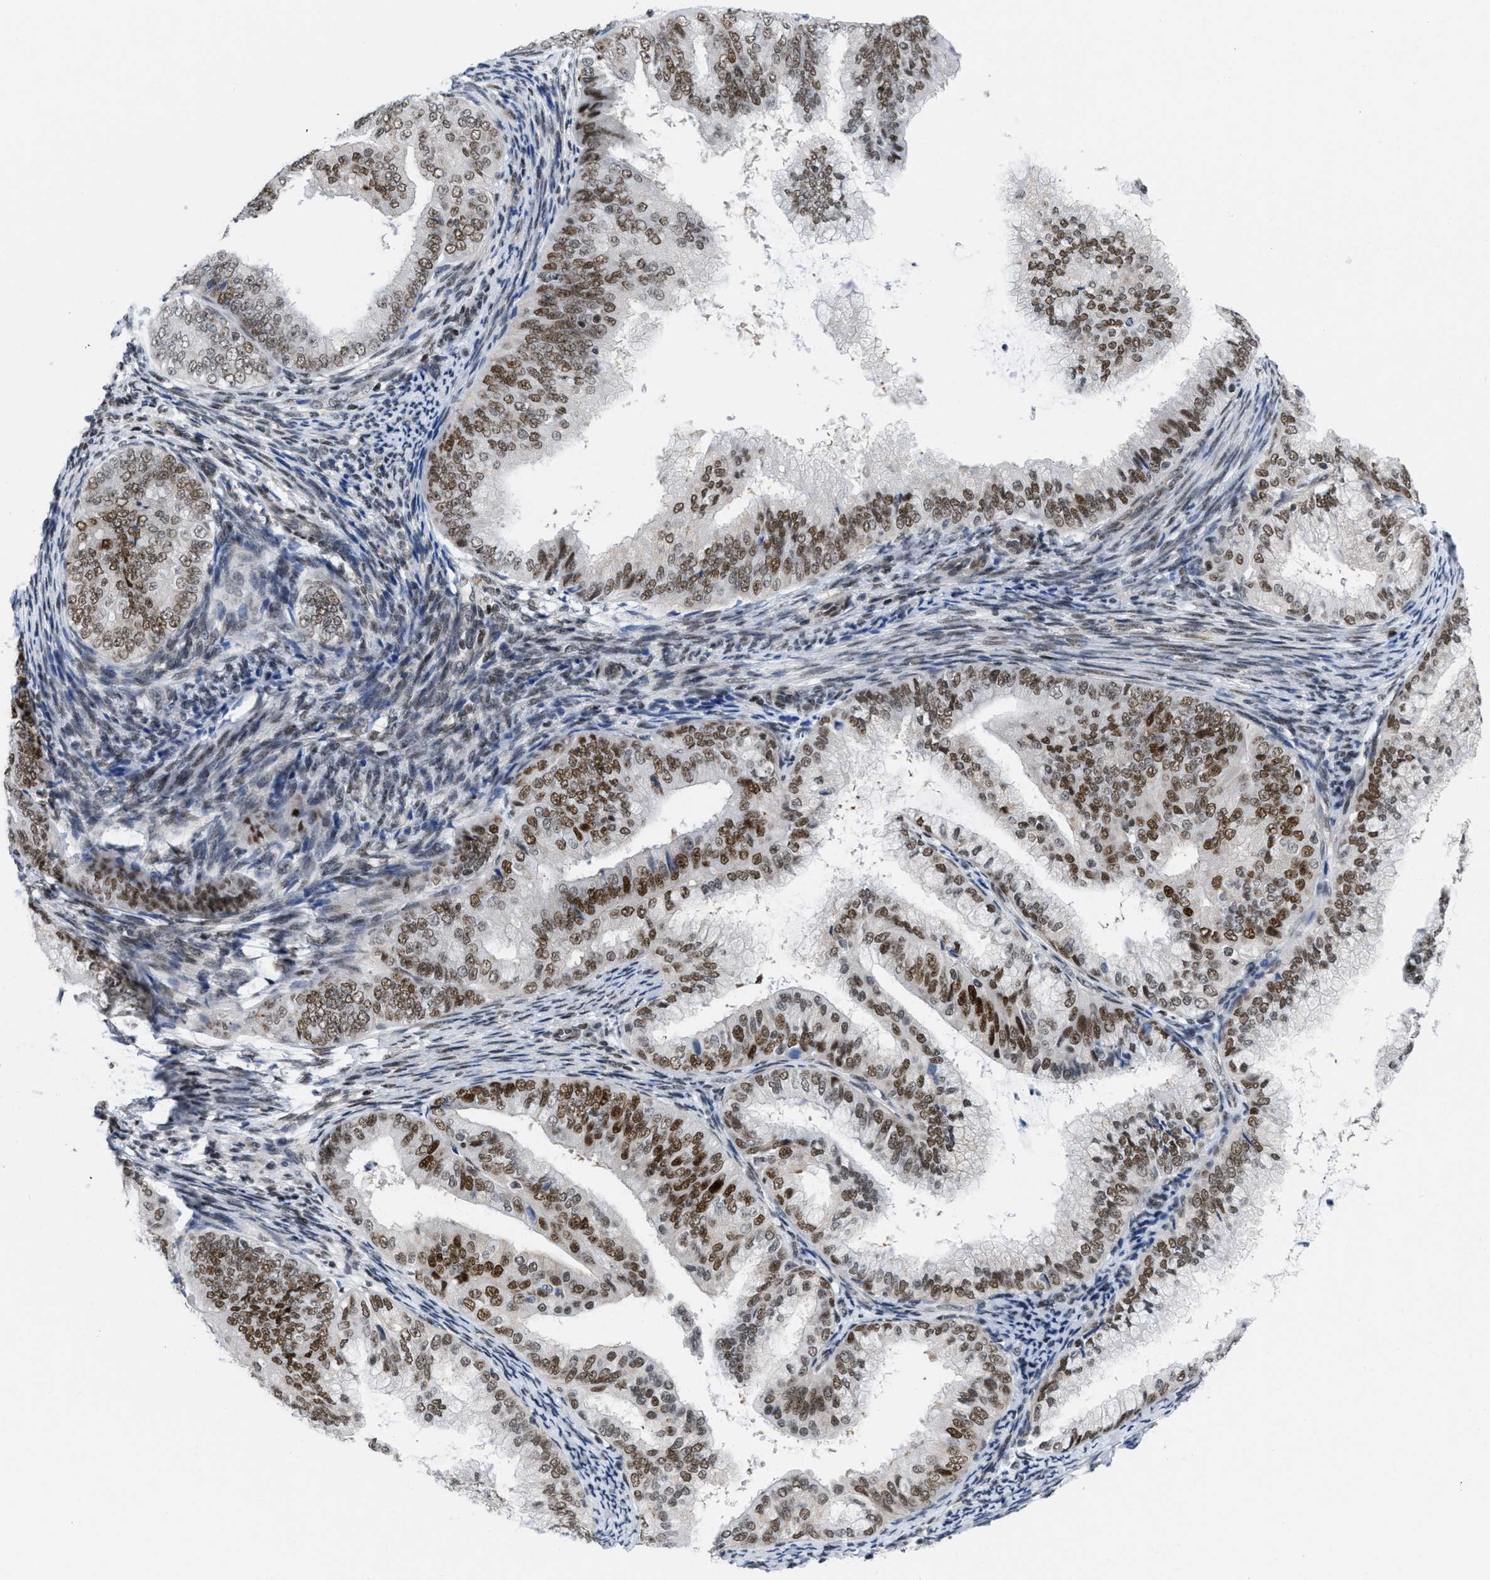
{"staining": {"intensity": "strong", "quantity": ">75%", "location": "nuclear"}, "tissue": "endometrial cancer", "cell_type": "Tumor cells", "image_type": "cancer", "snomed": [{"axis": "morphology", "description": "Adenocarcinoma, NOS"}, {"axis": "topography", "description": "Endometrium"}], "caption": "The immunohistochemical stain shows strong nuclear expression in tumor cells of adenocarcinoma (endometrial) tissue. The protein of interest is stained brown, and the nuclei are stained in blue (DAB IHC with brightfield microscopy, high magnification).", "gene": "MIER1", "patient": {"sex": "female", "age": 63}}